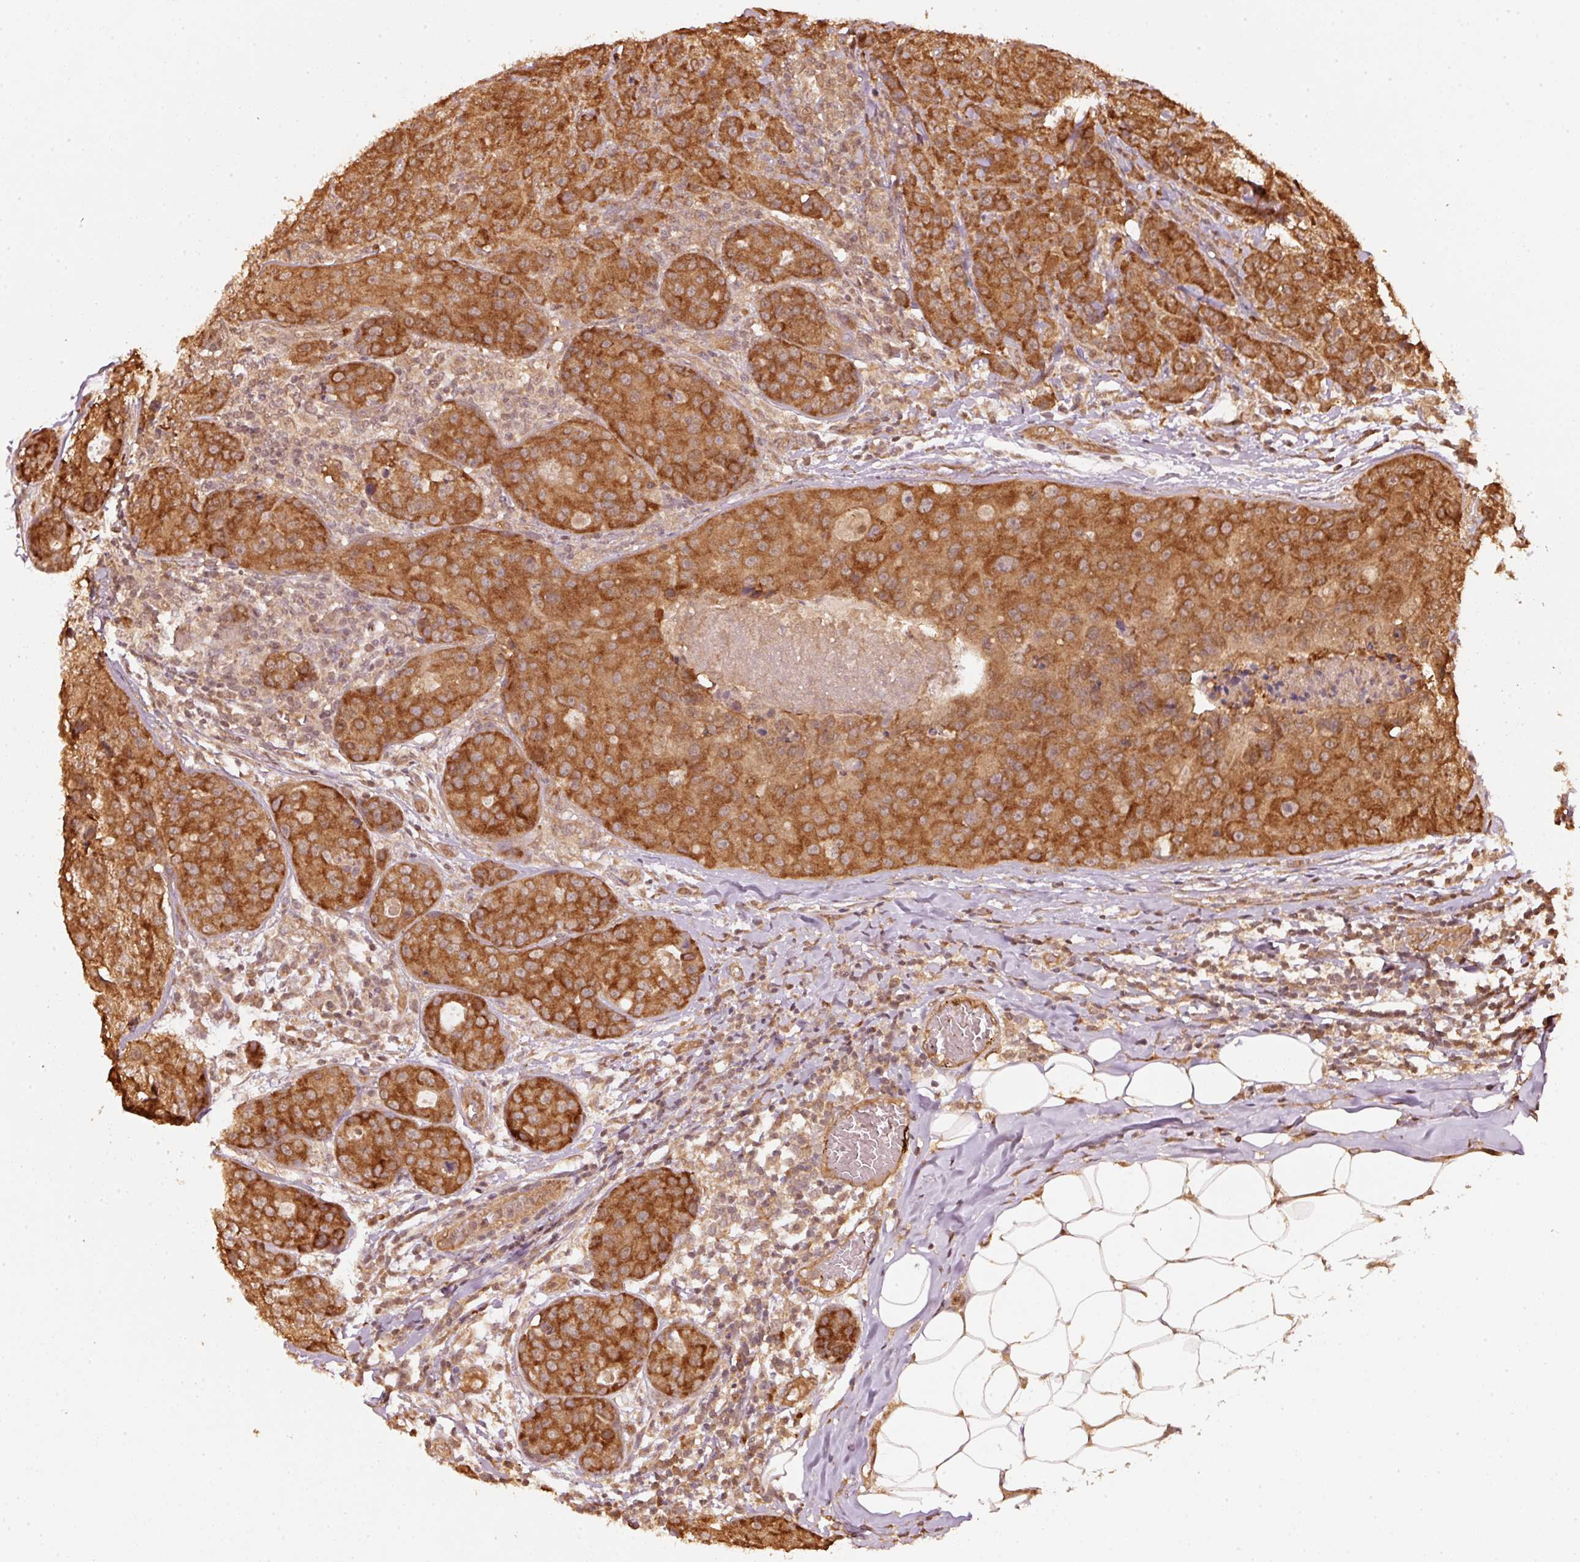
{"staining": {"intensity": "strong", "quantity": ">75%", "location": "cytoplasmic/membranous"}, "tissue": "breast cancer", "cell_type": "Tumor cells", "image_type": "cancer", "snomed": [{"axis": "morphology", "description": "Duct carcinoma"}, {"axis": "topography", "description": "Breast"}], "caption": "A histopathology image showing strong cytoplasmic/membranous expression in approximately >75% of tumor cells in breast cancer (infiltrating ductal carcinoma), as visualized by brown immunohistochemical staining.", "gene": "STAU1", "patient": {"sex": "female", "age": 43}}